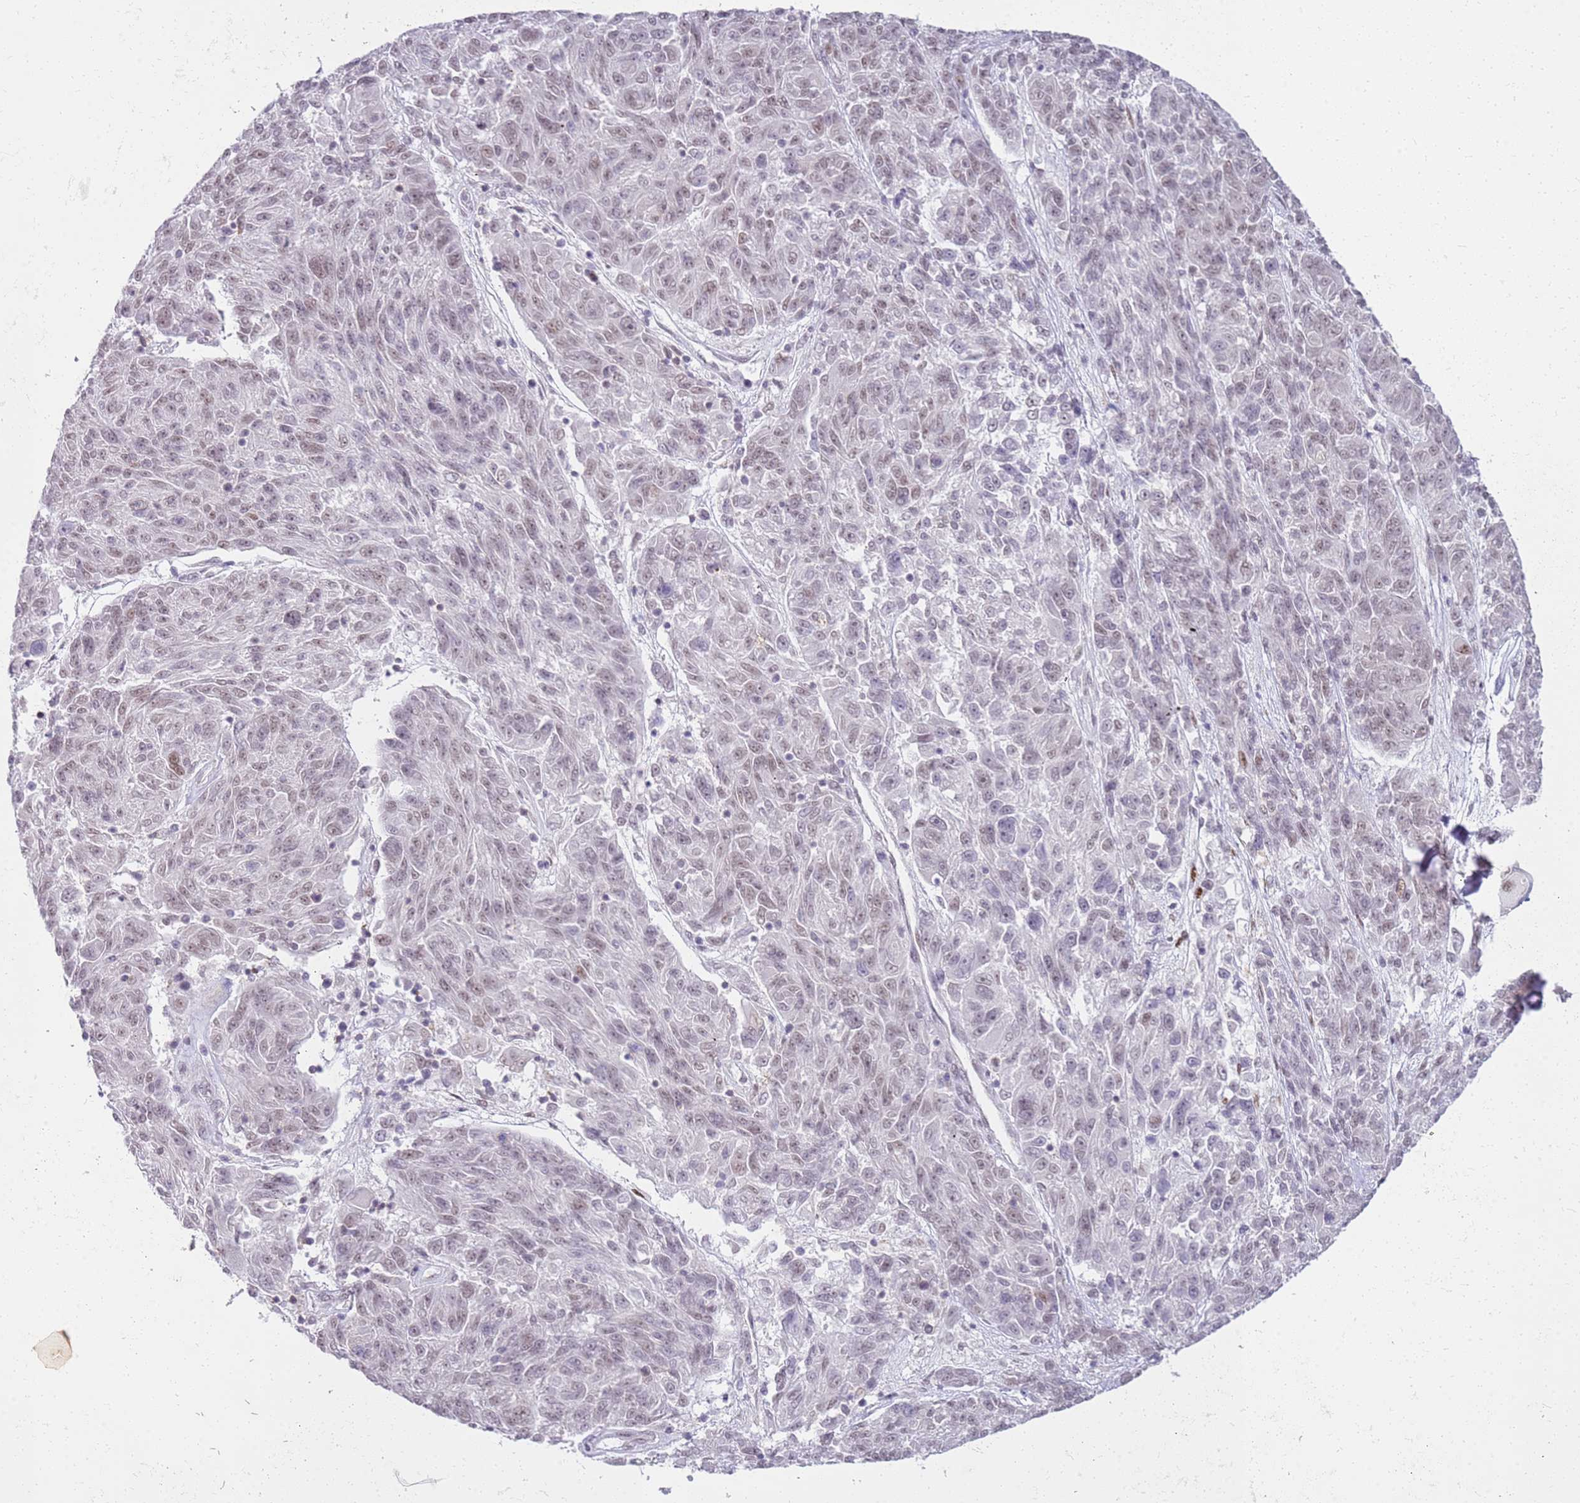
{"staining": {"intensity": "weak", "quantity": "<25%", "location": "nuclear"}, "tissue": "melanoma", "cell_type": "Tumor cells", "image_type": "cancer", "snomed": [{"axis": "morphology", "description": "Malignant melanoma, NOS"}, {"axis": "topography", "description": "Skin"}], "caption": "Tumor cells show no significant protein expression in melanoma.", "gene": "PHC2", "patient": {"sex": "male", "age": 53}}